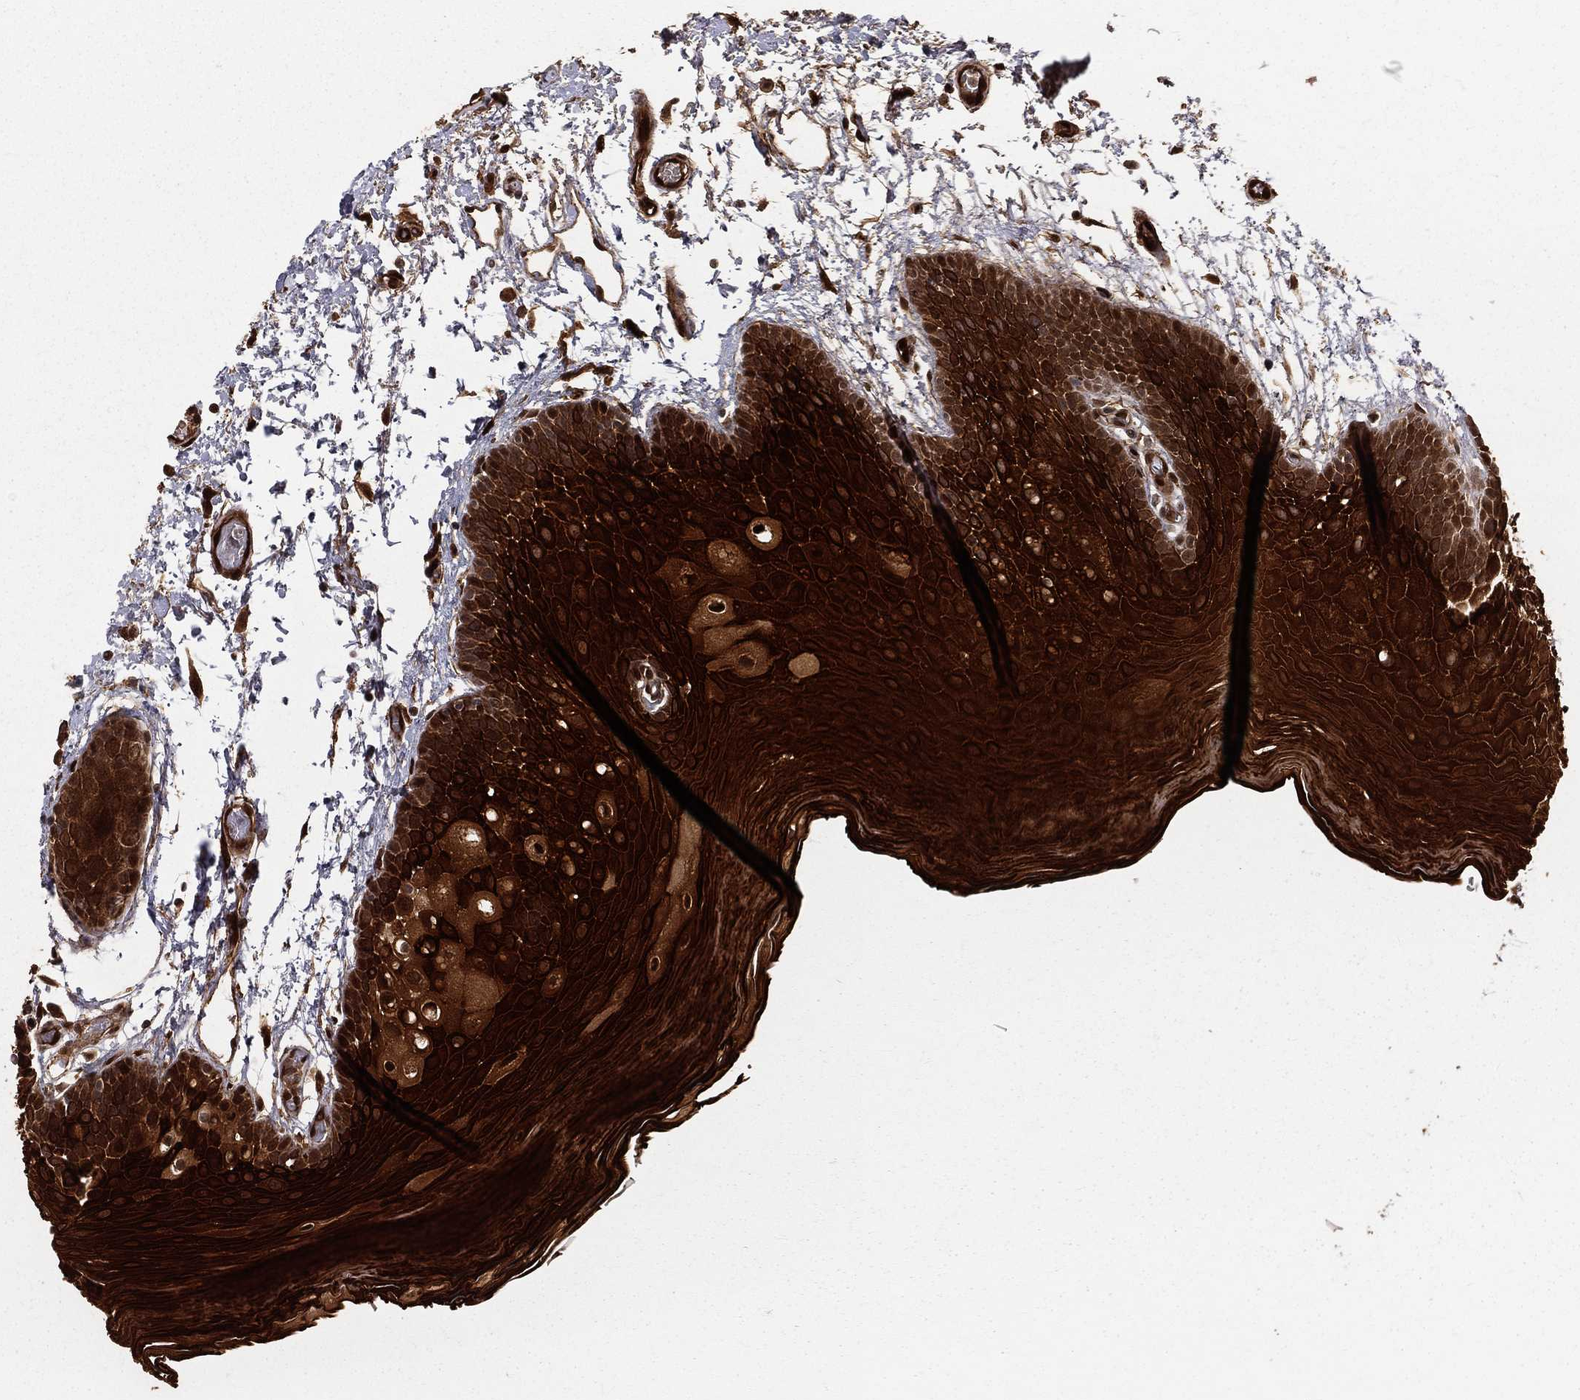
{"staining": {"intensity": "strong", "quantity": ">75%", "location": "cytoplasmic/membranous"}, "tissue": "oral mucosa", "cell_type": "Squamous epithelial cells", "image_type": "normal", "snomed": [{"axis": "morphology", "description": "Normal tissue, NOS"}, {"axis": "topography", "description": "Oral tissue"}], "caption": "Immunohistochemical staining of unremarkable human oral mucosa exhibits strong cytoplasmic/membranous protein positivity in approximately >75% of squamous epithelial cells.", "gene": "MAPK1", "patient": {"sex": "male", "age": 62}}